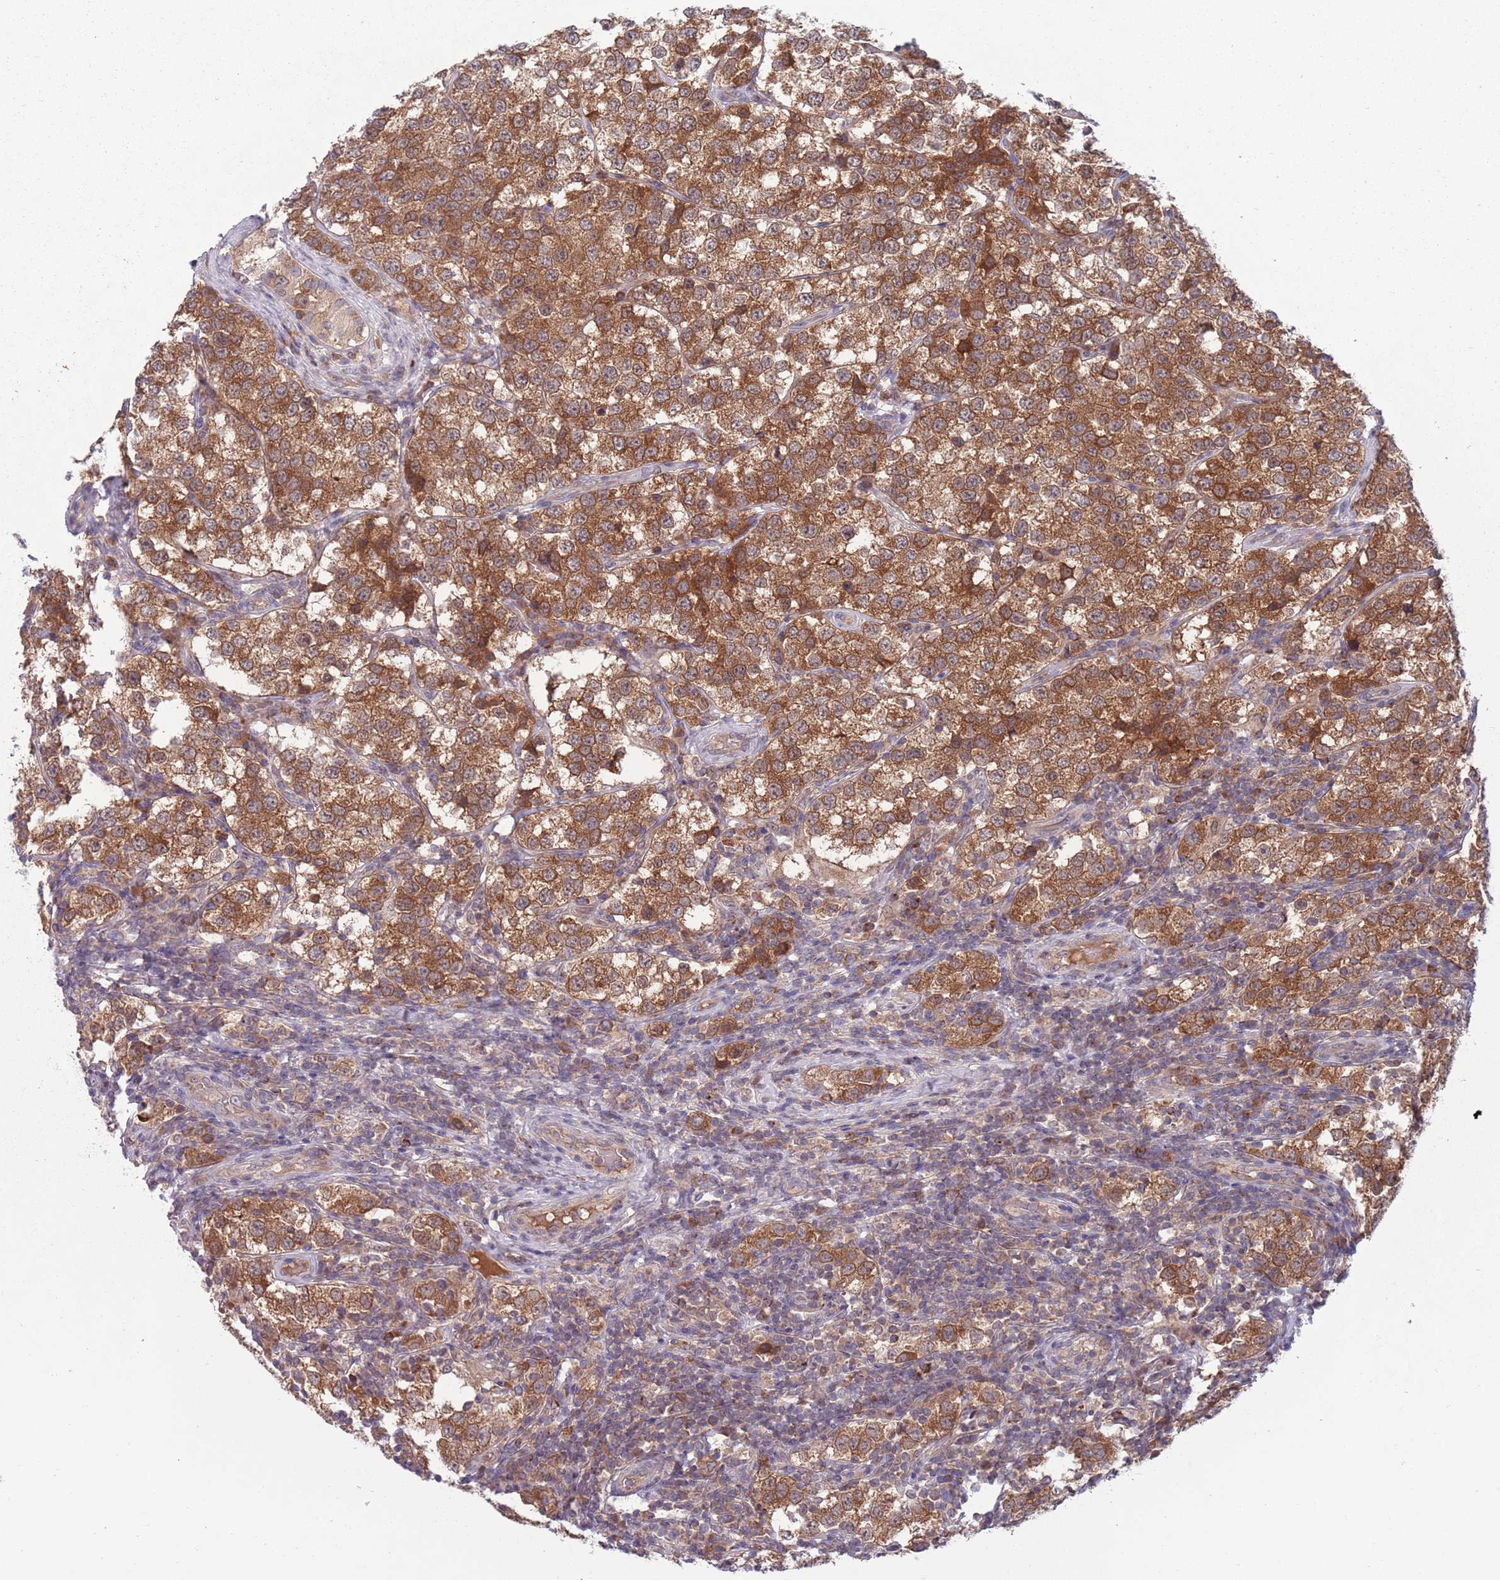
{"staining": {"intensity": "moderate", "quantity": ">75%", "location": "cytoplasmic/membranous"}, "tissue": "testis cancer", "cell_type": "Tumor cells", "image_type": "cancer", "snomed": [{"axis": "morphology", "description": "Seminoma, NOS"}, {"axis": "topography", "description": "Testis"}], "caption": "Protein expression analysis of human testis seminoma reveals moderate cytoplasmic/membranous expression in about >75% of tumor cells.", "gene": "TYW1", "patient": {"sex": "male", "age": 34}}